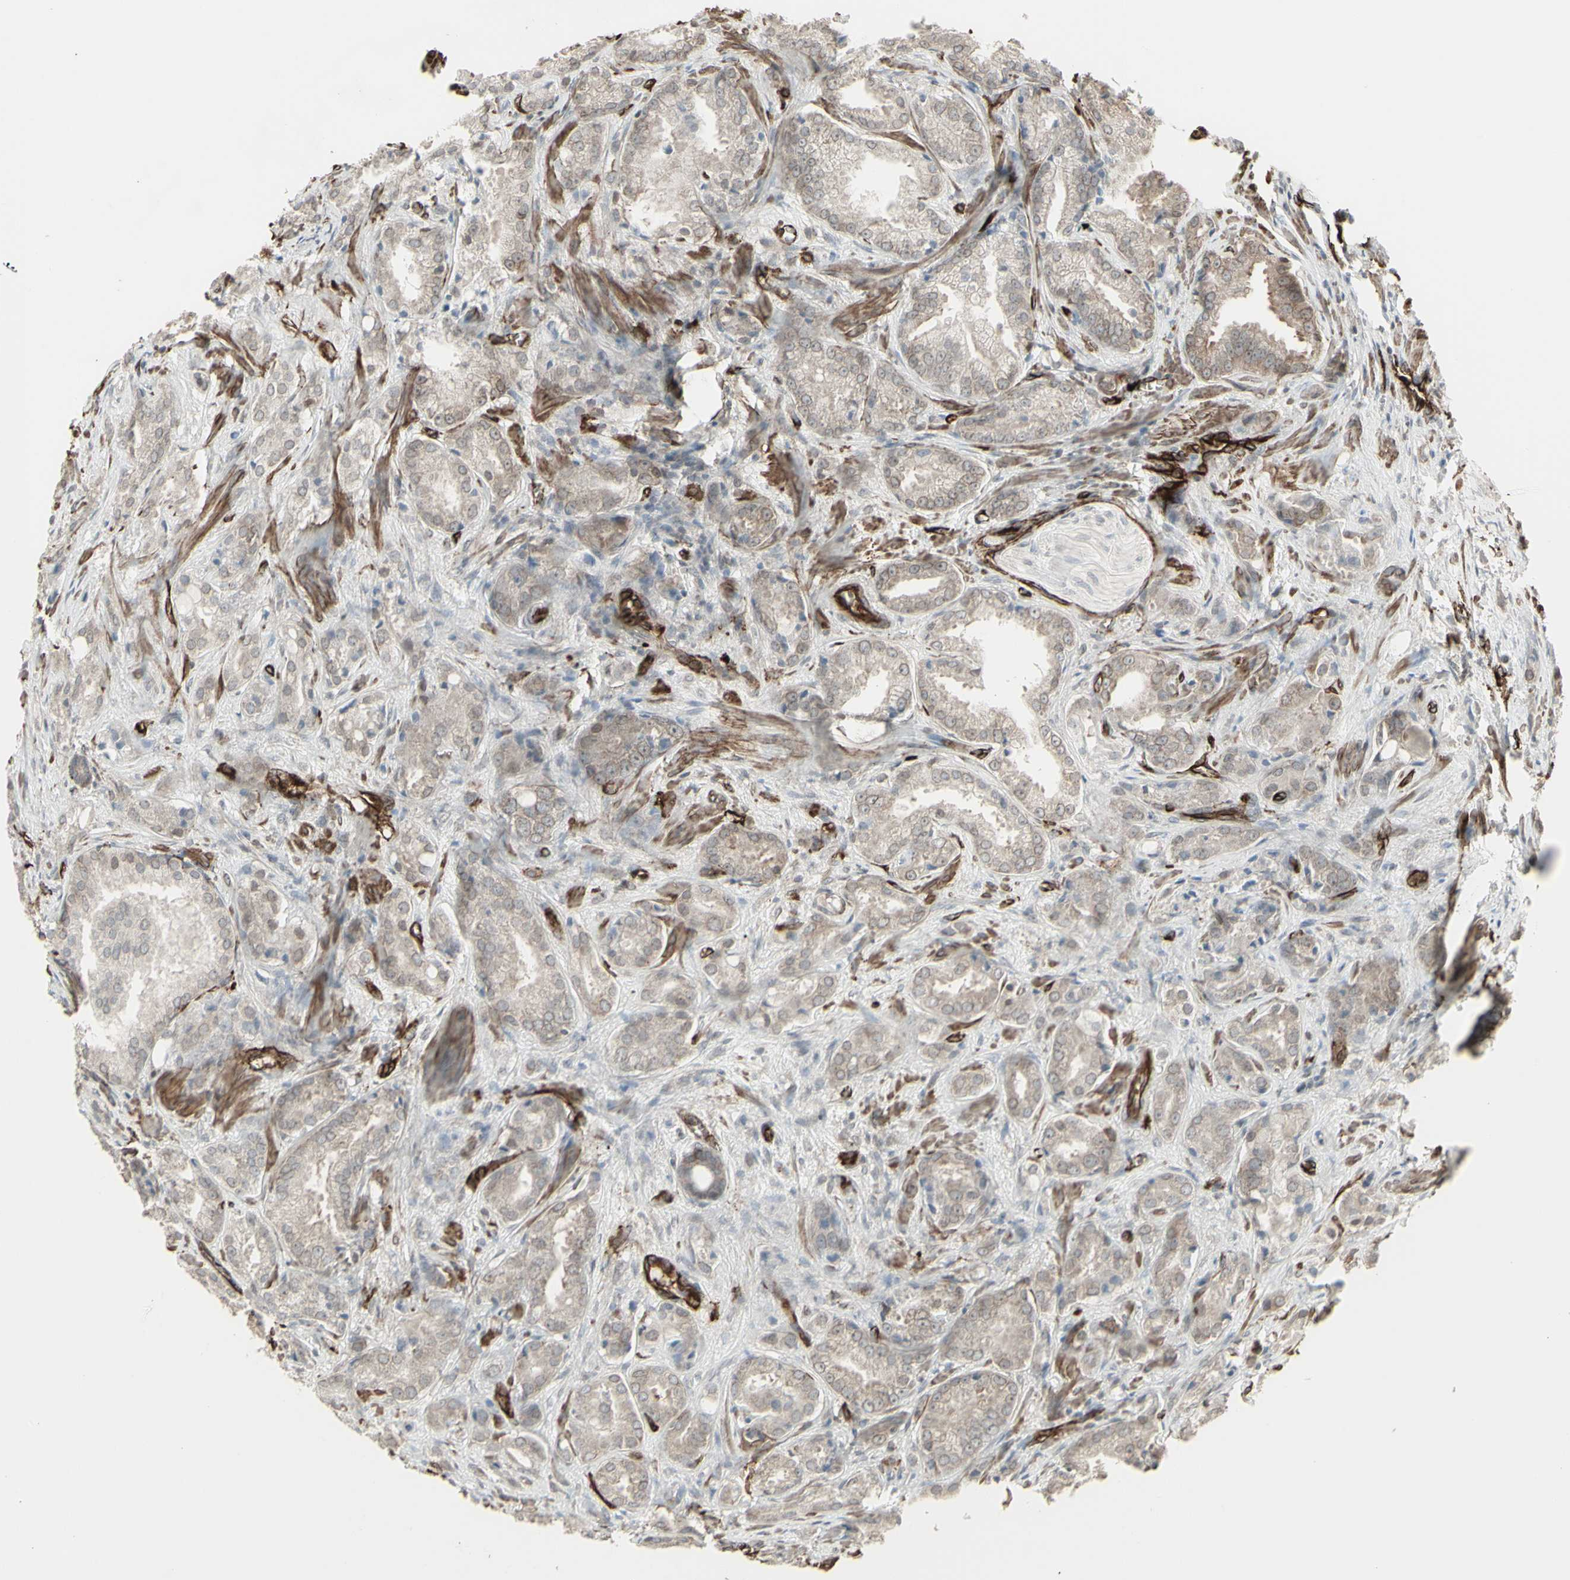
{"staining": {"intensity": "weak", "quantity": "25%-75%", "location": "cytoplasmic/membranous,nuclear"}, "tissue": "prostate cancer", "cell_type": "Tumor cells", "image_type": "cancer", "snomed": [{"axis": "morphology", "description": "Adenocarcinoma, High grade"}, {"axis": "topography", "description": "Prostate"}], "caption": "Immunohistochemistry (IHC) of human adenocarcinoma (high-grade) (prostate) reveals low levels of weak cytoplasmic/membranous and nuclear expression in about 25%-75% of tumor cells.", "gene": "DTX3L", "patient": {"sex": "male", "age": 64}}